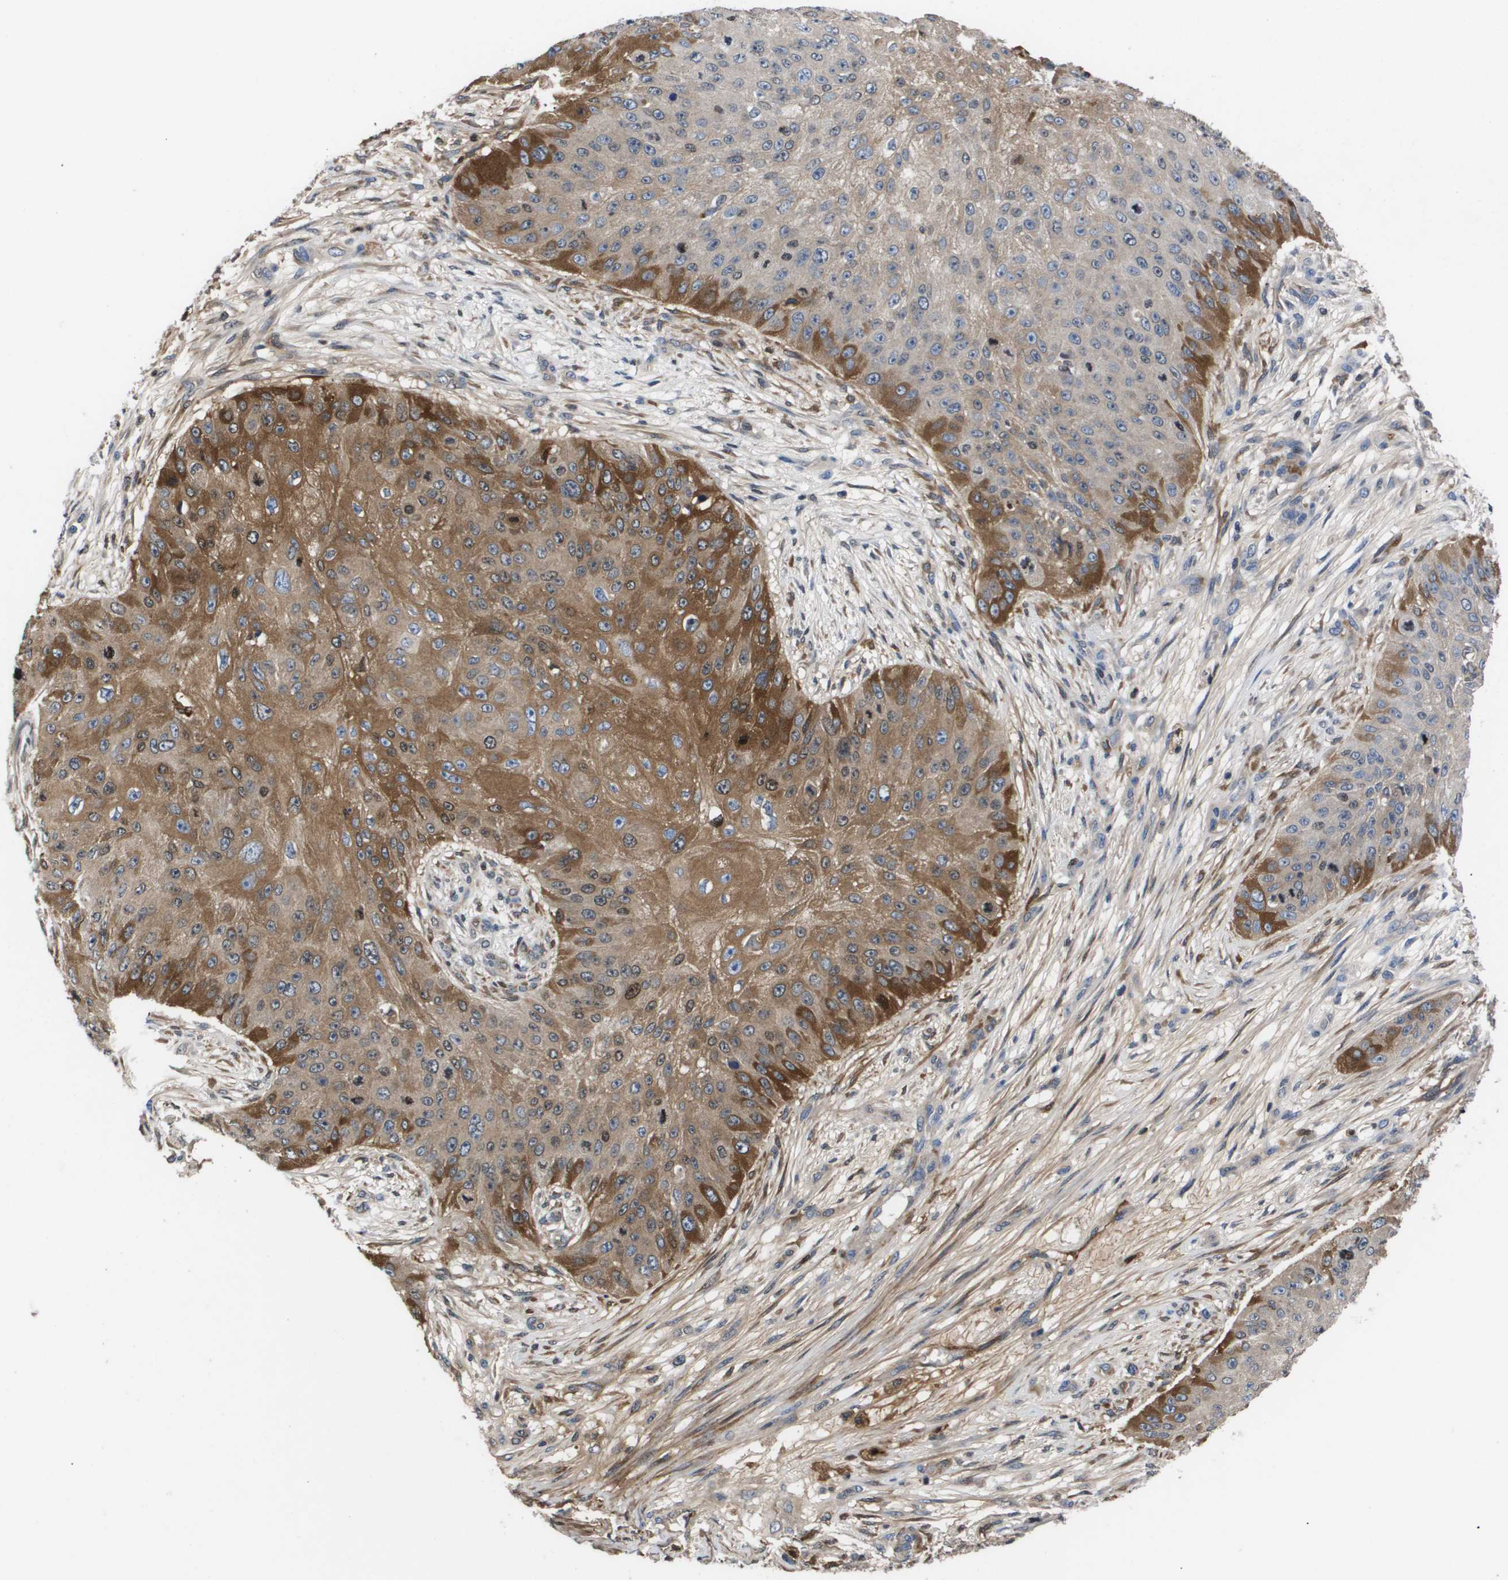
{"staining": {"intensity": "moderate", "quantity": "25%-75%", "location": "cytoplasmic/membranous"}, "tissue": "skin cancer", "cell_type": "Tumor cells", "image_type": "cancer", "snomed": [{"axis": "morphology", "description": "Squamous cell carcinoma, NOS"}, {"axis": "topography", "description": "Skin"}], "caption": "Immunohistochemistry staining of skin cancer, which exhibits medium levels of moderate cytoplasmic/membranous positivity in approximately 25%-75% of tumor cells indicating moderate cytoplasmic/membranous protein staining. The staining was performed using DAB (3,3'-diaminobenzidine) (brown) for protein detection and nuclei were counterstained in hematoxylin (blue).", "gene": "SERPINA6", "patient": {"sex": "female", "age": 80}}